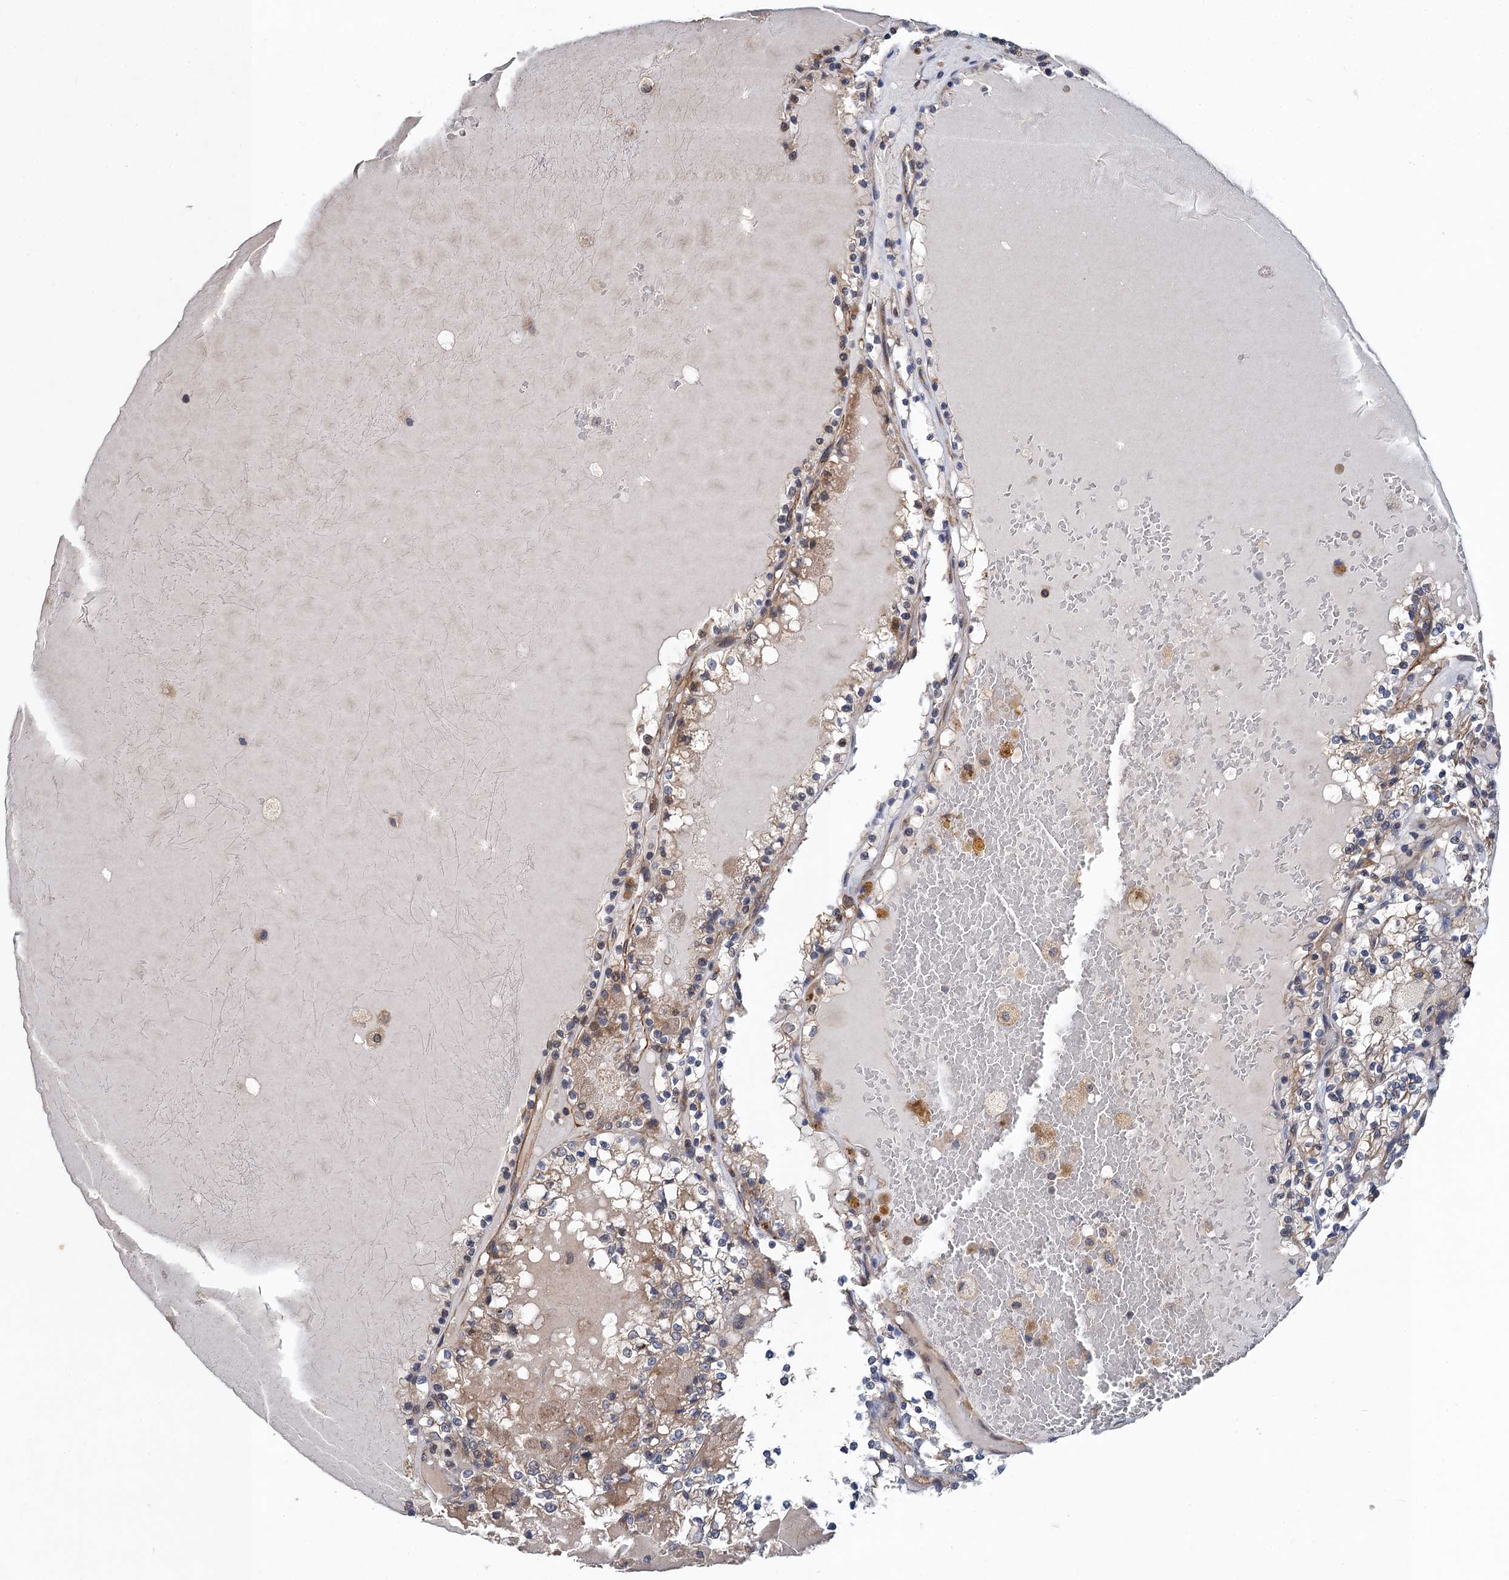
{"staining": {"intensity": "negative", "quantity": "none", "location": "none"}, "tissue": "renal cancer", "cell_type": "Tumor cells", "image_type": "cancer", "snomed": [{"axis": "morphology", "description": "Adenocarcinoma, NOS"}, {"axis": "topography", "description": "Kidney"}], "caption": "High power microscopy image of an immunohistochemistry (IHC) histopathology image of renal adenocarcinoma, revealing no significant expression in tumor cells.", "gene": "PJA2", "patient": {"sex": "female", "age": 56}}